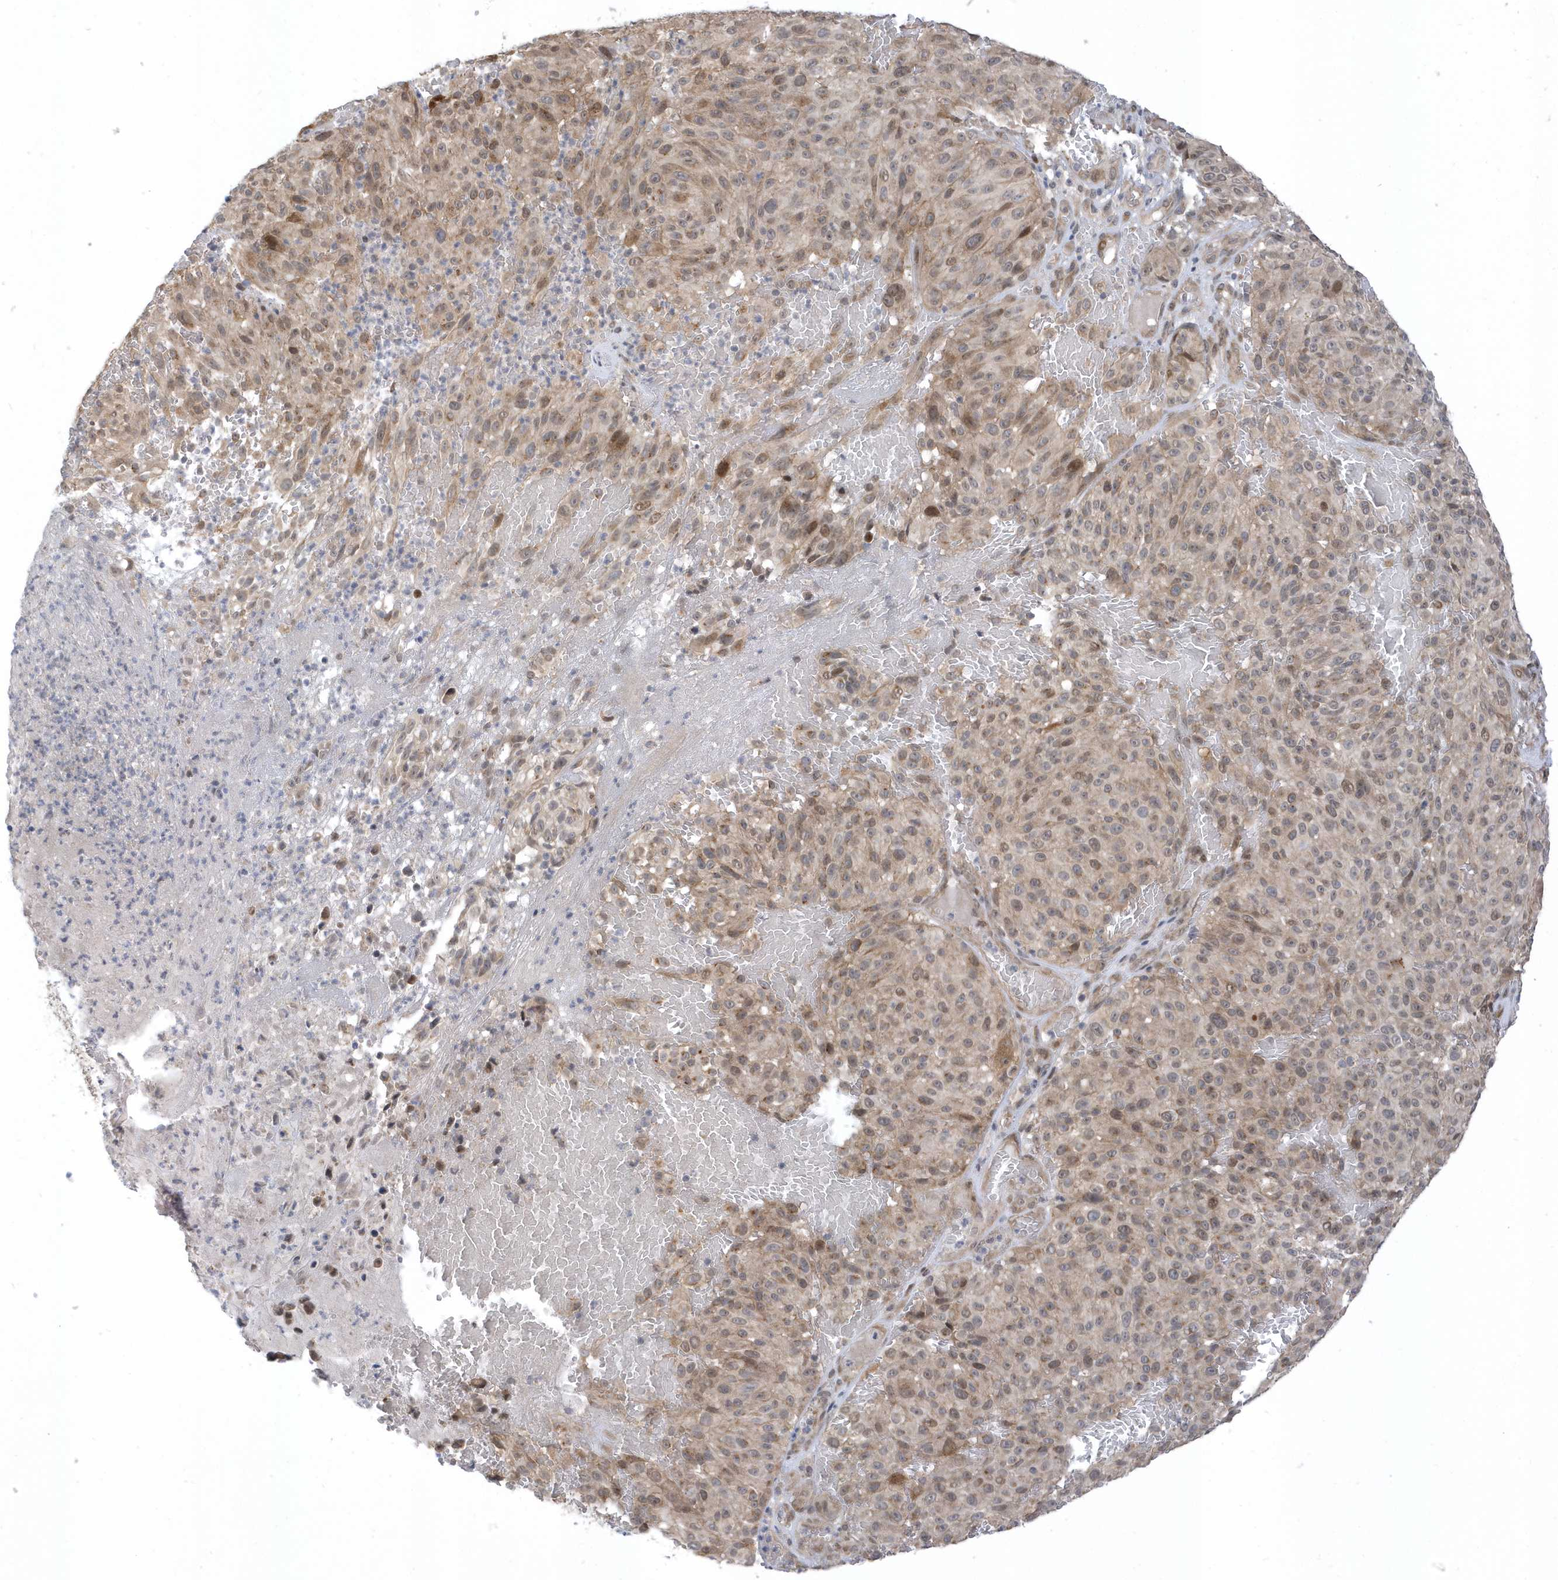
{"staining": {"intensity": "moderate", "quantity": "25%-75%", "location": "cytoplasmic/membranous,nuclear"}, "tissue": "melanoma", "cell_type": "Tumor cells", "image_type": "cancer", "snomed": [{"axis": "morphology", "description": "Malignant melanoma, NOS"}, {"axis": "topography", "description": "Skin"}], "caption": "Immunohistochemistry (IHC) of malignant melanoma displays medium levels of moderate cytoplasmic/membranous and nuclear expression in approximately 25%-75% of tumor cells.", "gene": "USP53", "patient": {"sex": "male", "age": 83}}